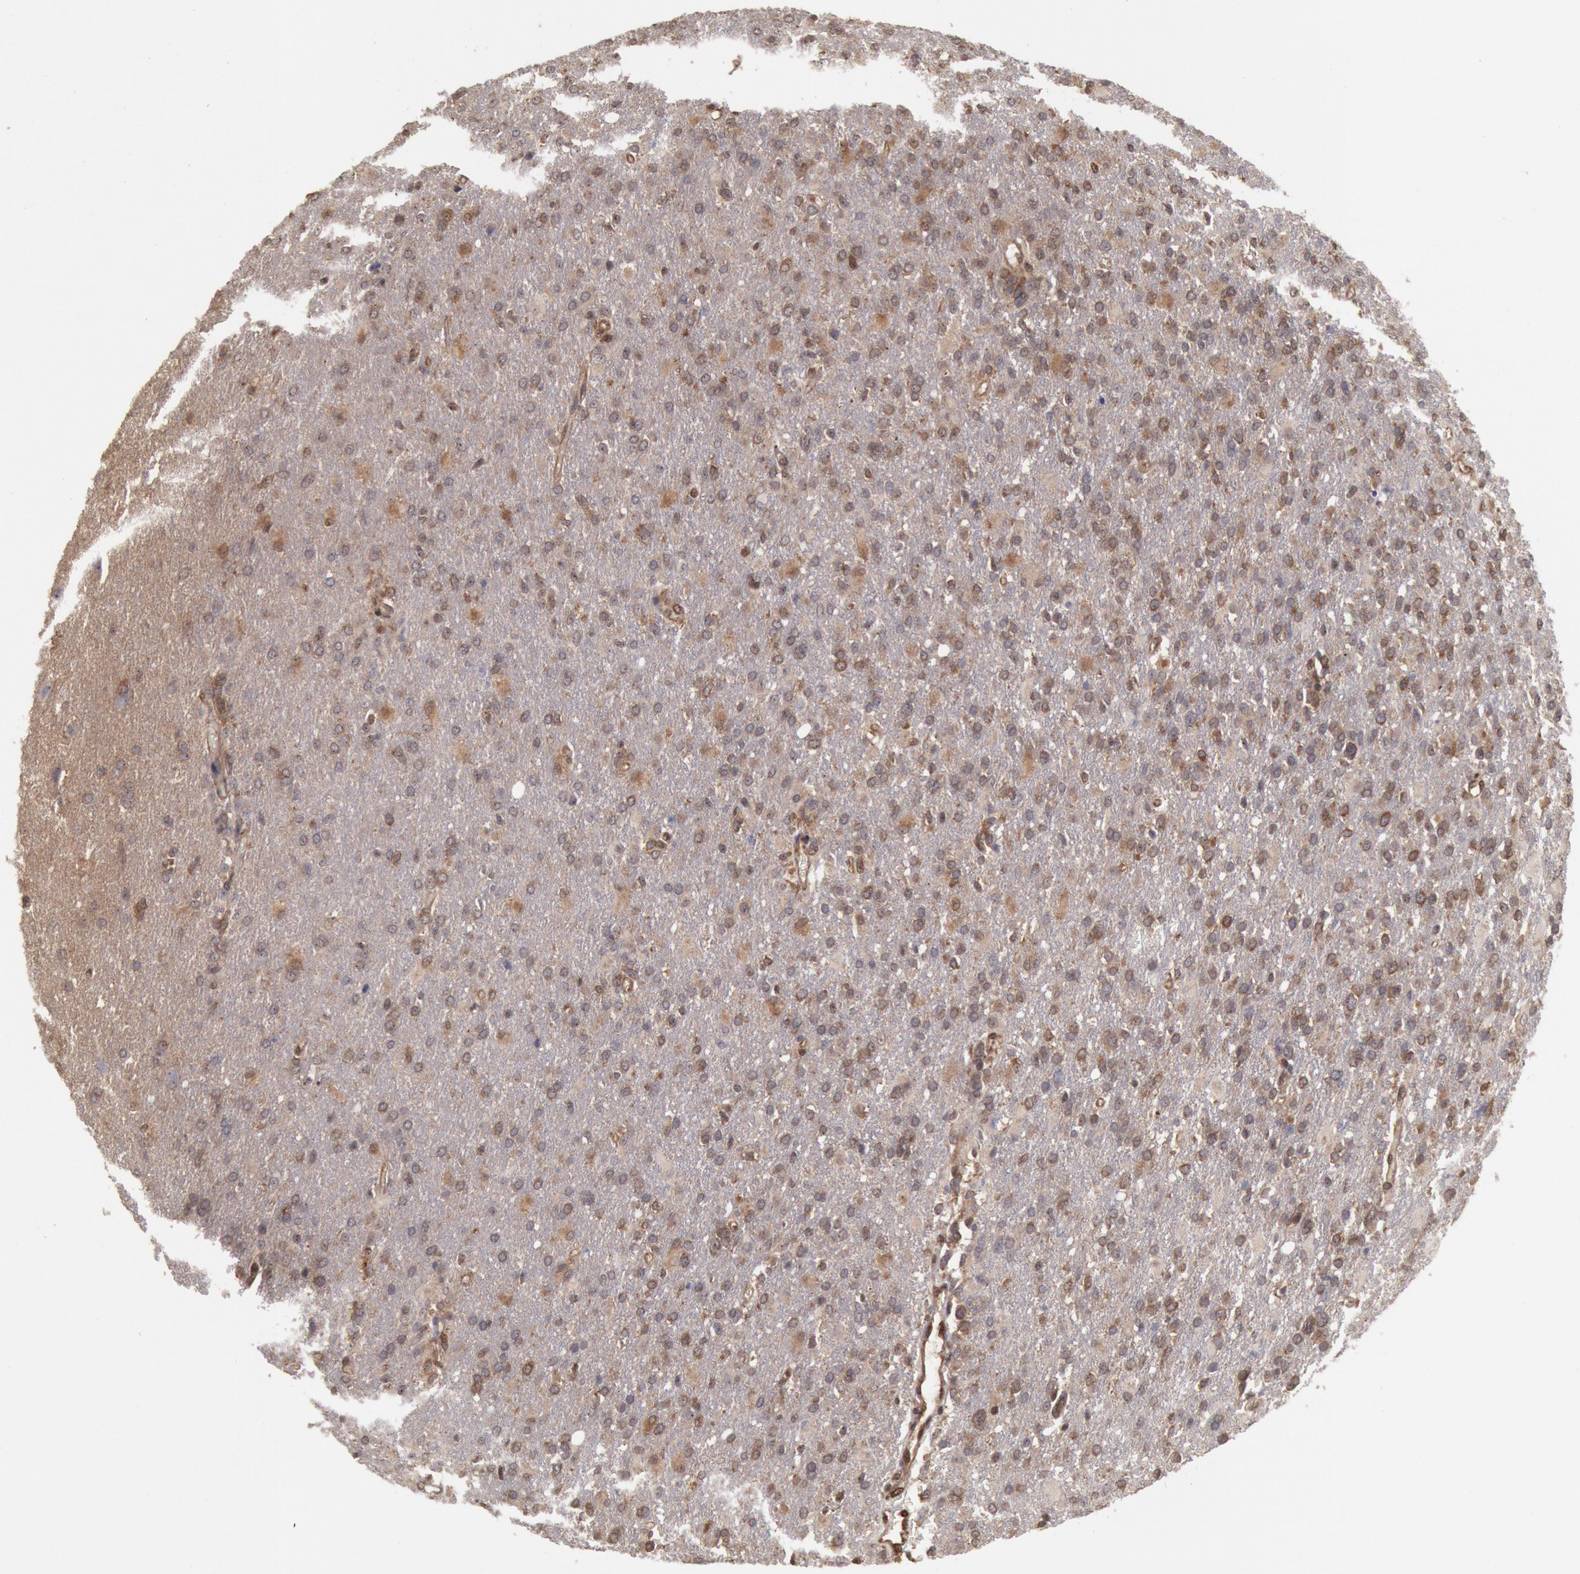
{"staining": {"intensity": "moderate", "quantity": "25%-75%", "location": "cytoplasmic/membranous"}, "tissue": "glioma", "cell_type": "Tumor cells", "image_type": "cancer", "snomed": [{"axis": "morphology", "description": "Glioma, malignant, High grade"}, {"axis": "topography", "description": "Brain"}], "caption": "This is an image of immunohistochemistry (IHC) staining of high-grade glioma (malignant), which shows moderate positivity in the cytoplasmic/membranous of tumor cells.", "gene": "STX17", "patient": {"sex": "male", "age": 68}}